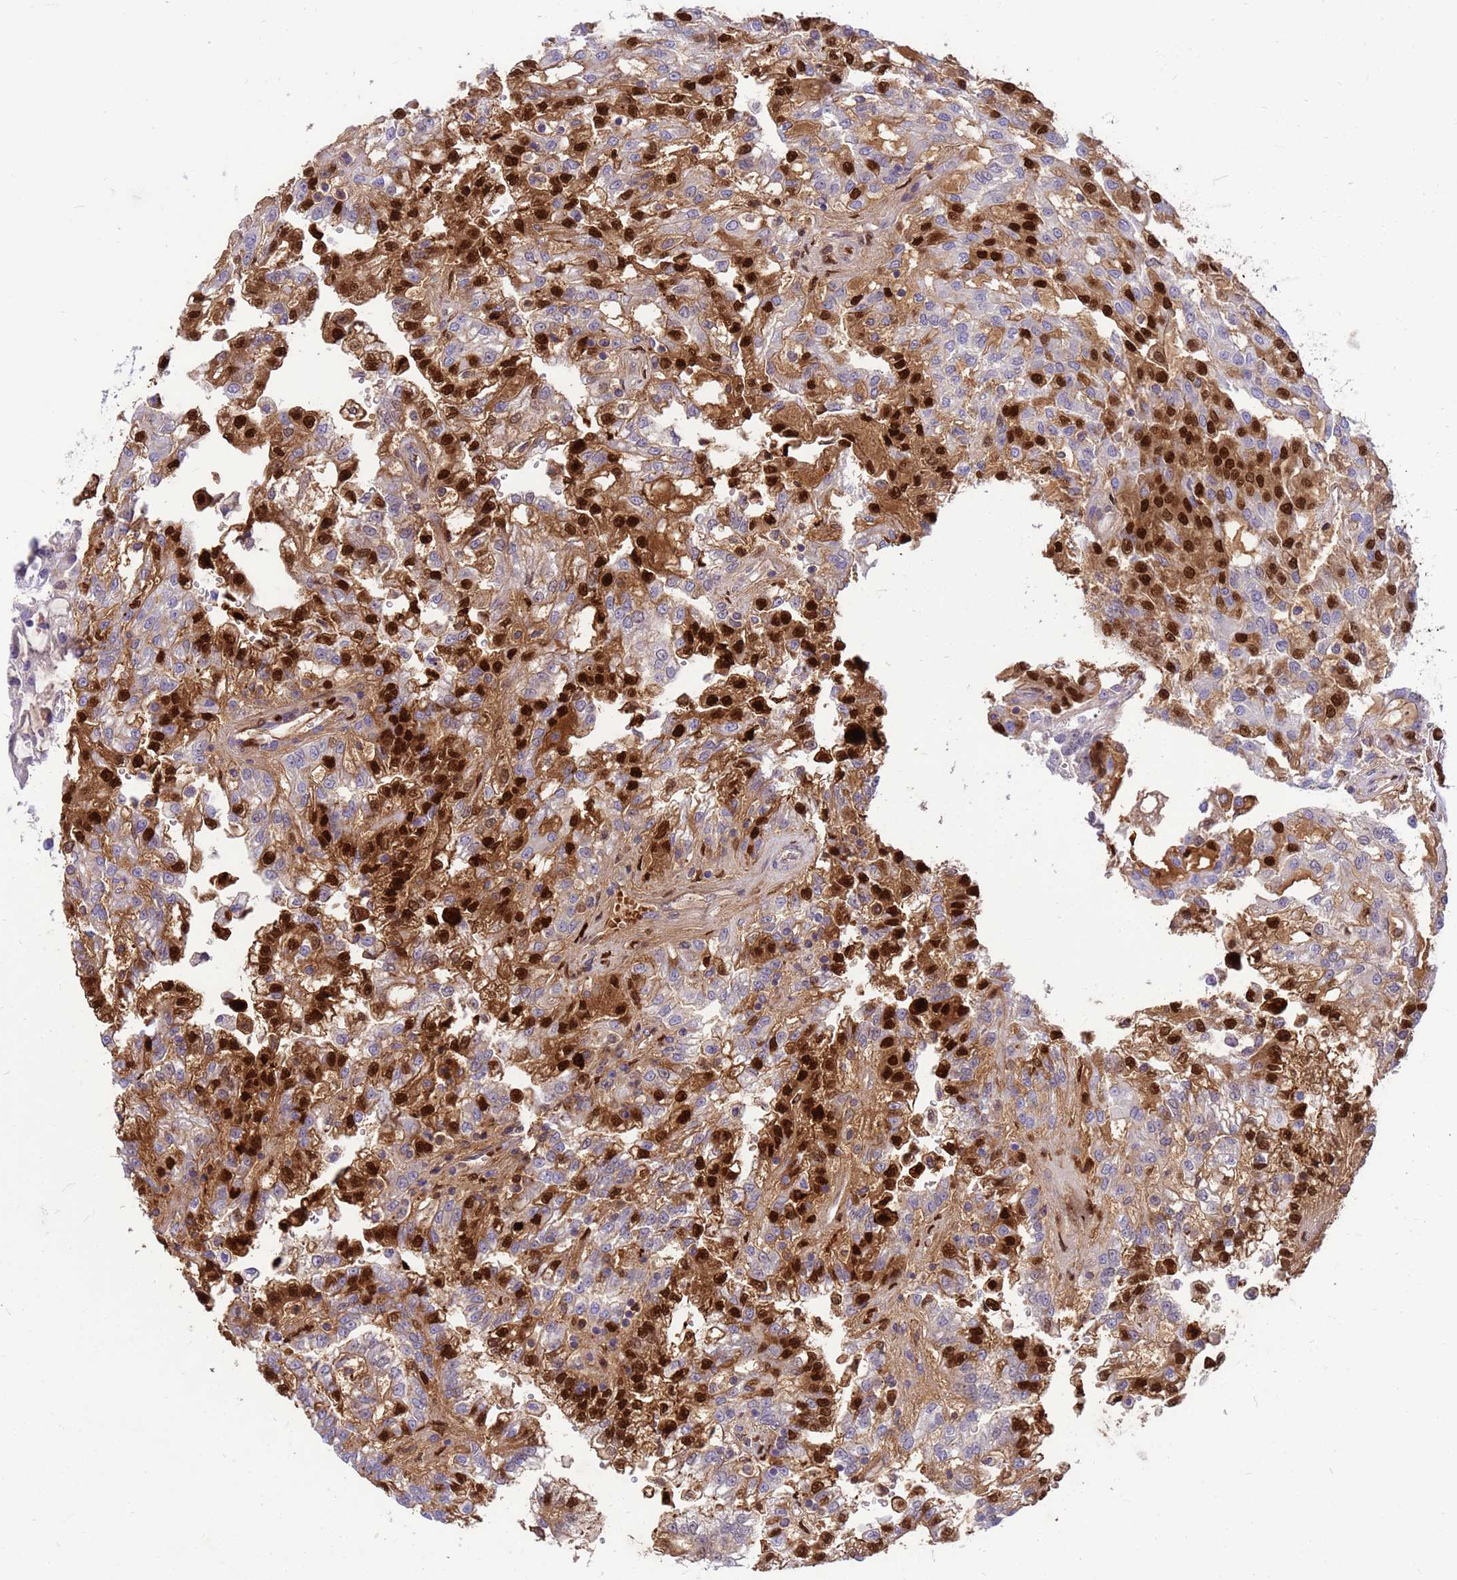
{"staining": {"intensity": "strong", "quantity": "25%-75%", "location": "cytoplasmic/membranous,nuclear"}, "tissue": "renal cancer", "cell_type": "Tumor cells", "image_type": "cancer", "snomed": [{"axis": "morphology", "description": "Adenocarcinoma, NOS"}, {"axis": "topography", "description": "Kidney"}], "caption": "Tumor cells reveal strong cytoplasmic/membranous and nuclear expression in about 25%-75% of cells in renal cancer.", "gene": "ORM1", "patient": {"sex": "male", "age": 63}}